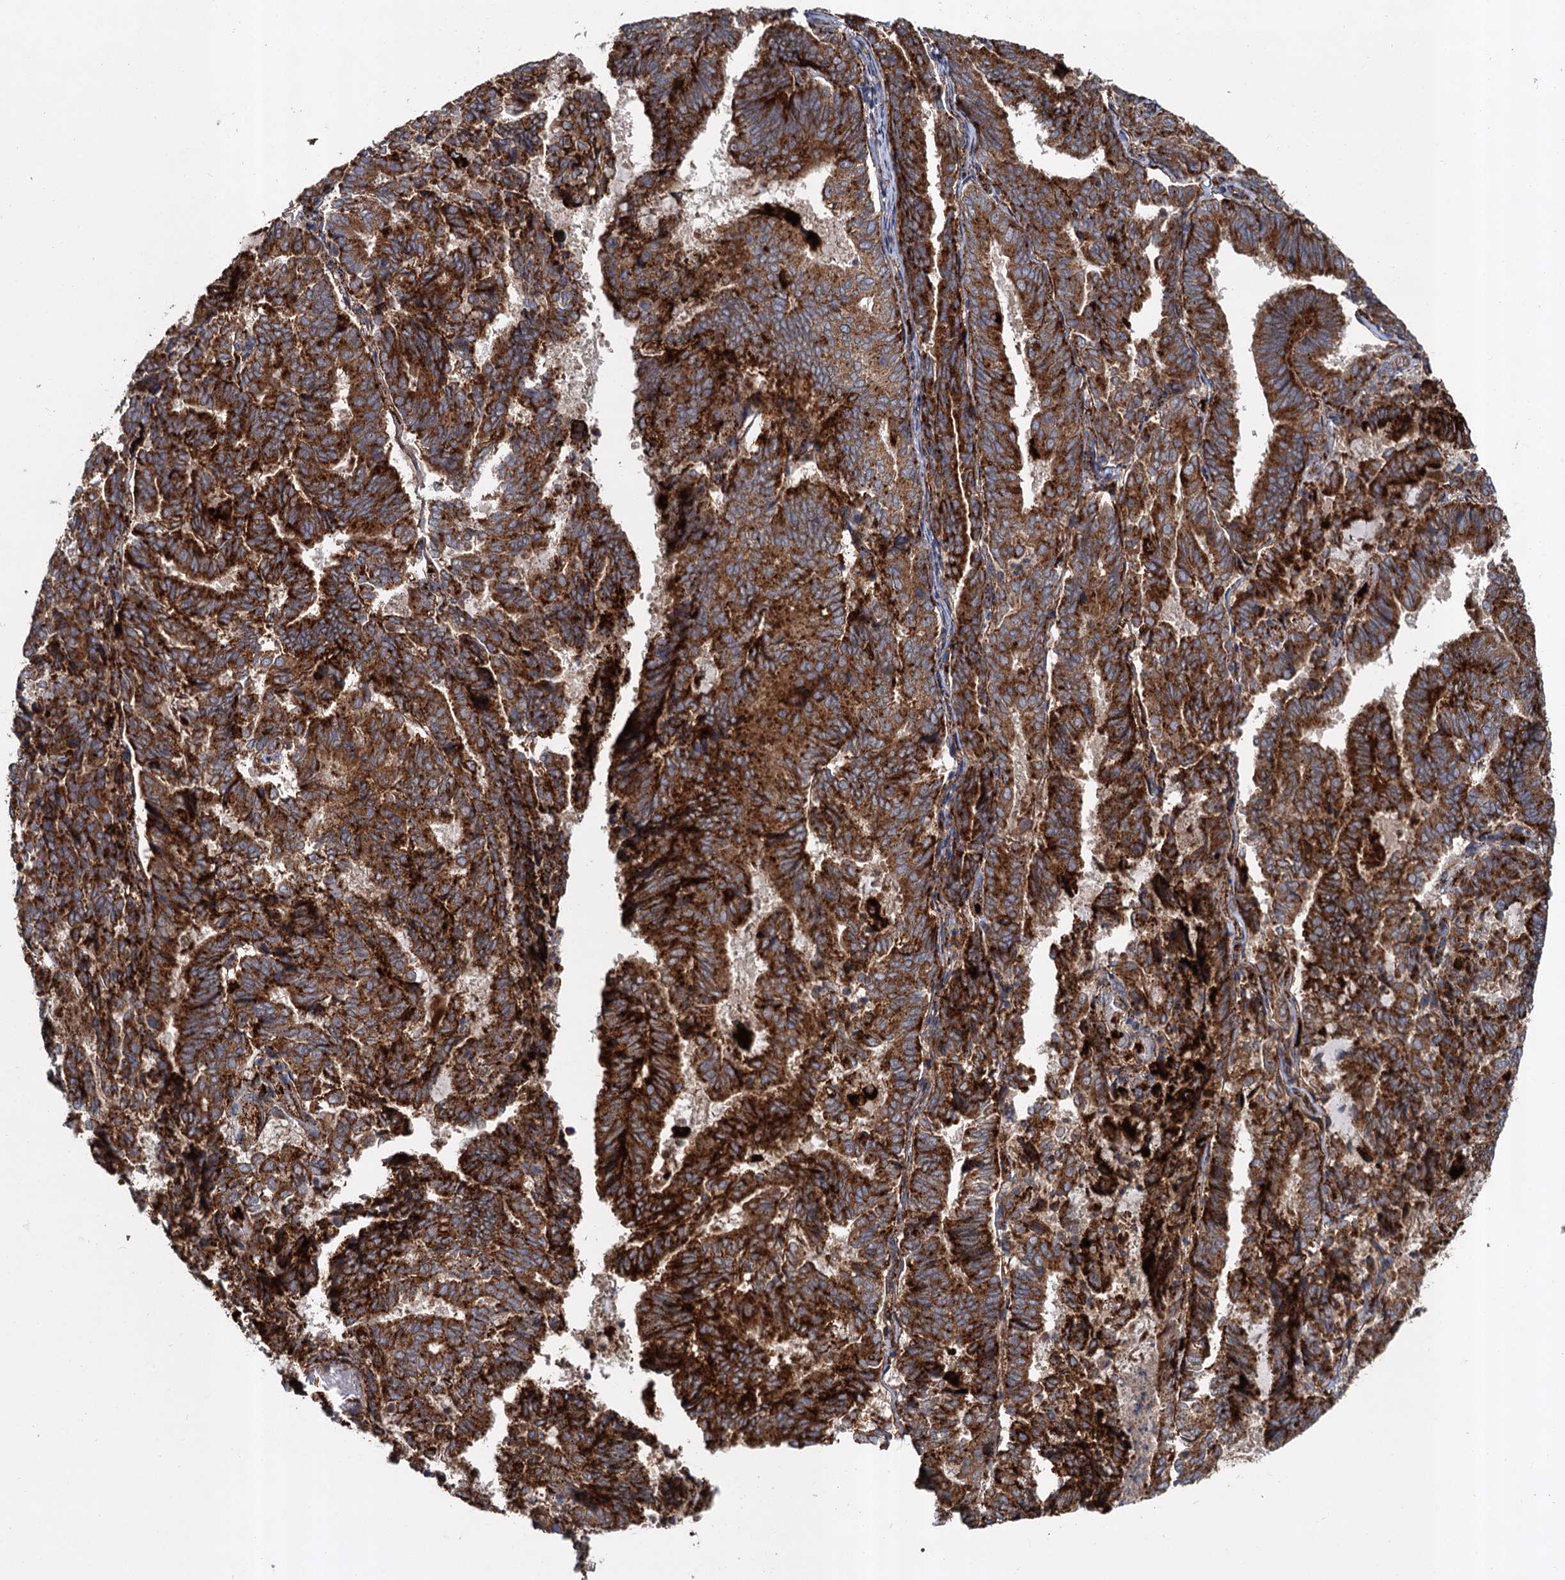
{"staining": {"intensity": "strong", "quantity": ">75%", "location": "cytoplasmic/membranous"}, "tissue": "endometrial cancer", "cell_type": "Tumor cells", "image_type": "cancer", "snomed": [{"axis": "morphology", "description": "Adenocarcinoma, NOS"}, {"axis": "topography", "description": "Endometrium"}], "caption": "Immunohistochemistry (IHC) (DAB (3,3'-diaminobenzidine)) staining of adenocarcinoma (endometrial) demonstrates strong cytoplasmic/membranous protein positivity in approximately >75% of tumor cells. (Stains: DAB in brown, nuclei in blue, Microscopy: brightfield microscopy at high magnification).", "gene": "GBA1", "patient": {"sex": "female", "age": 80}}